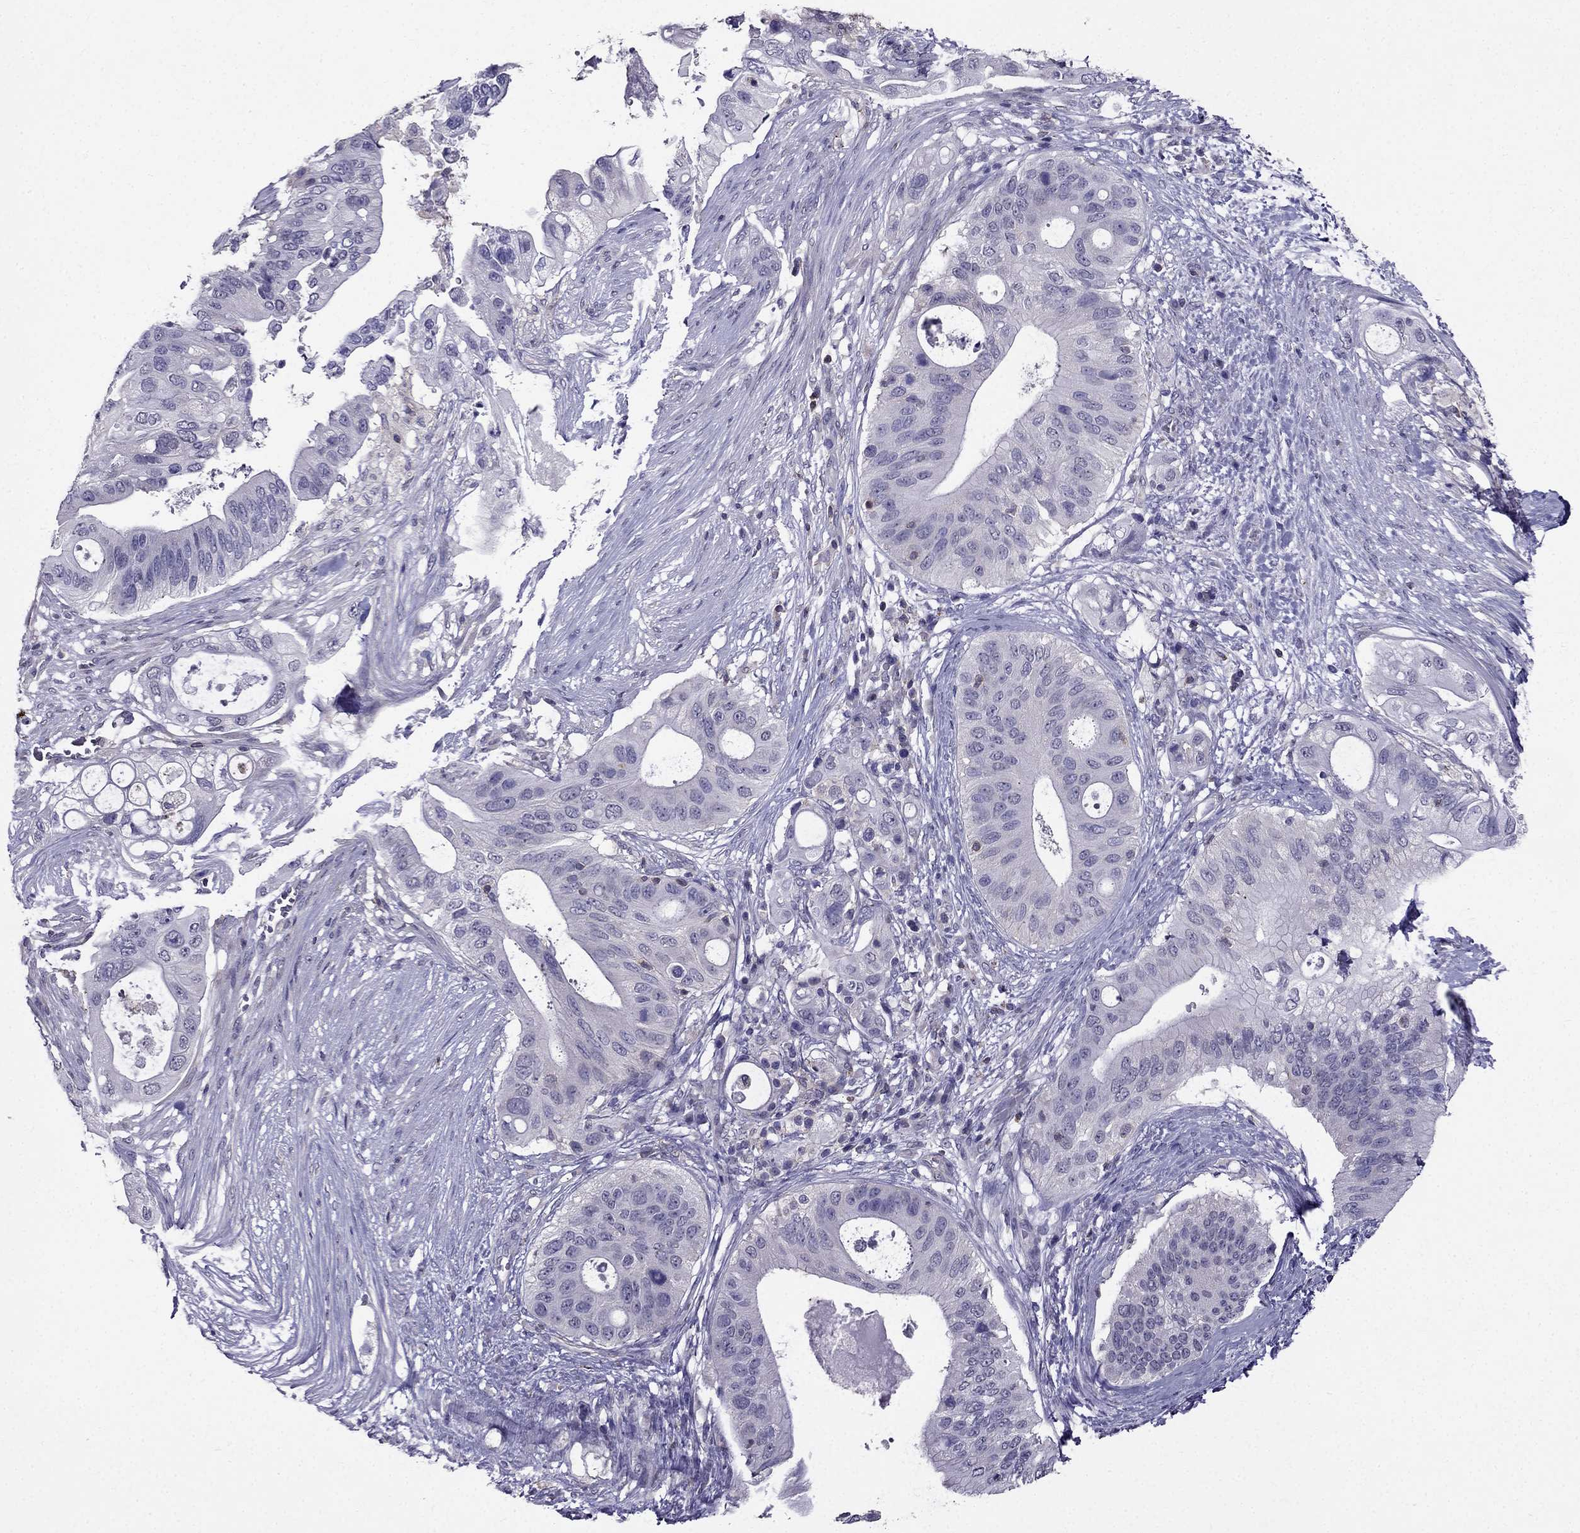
{"staining": {"intensity": "negative", "quantity": "none", "location": "none"}, "tissue": "pancreatic cancer", "cell_type": "Tumor cells", "image_type": "cancer", "snomed": [{"axis": "morphology", "description": "Adenocarcinoma, NOS"}, {"axis": "topography", "description": "Pancreas"}], "caption": "IHC of pancreatic cancer reveals no staining in tumor cells.", "gene": "AAK1", "patient": {"sex": "female", "age": 72}}